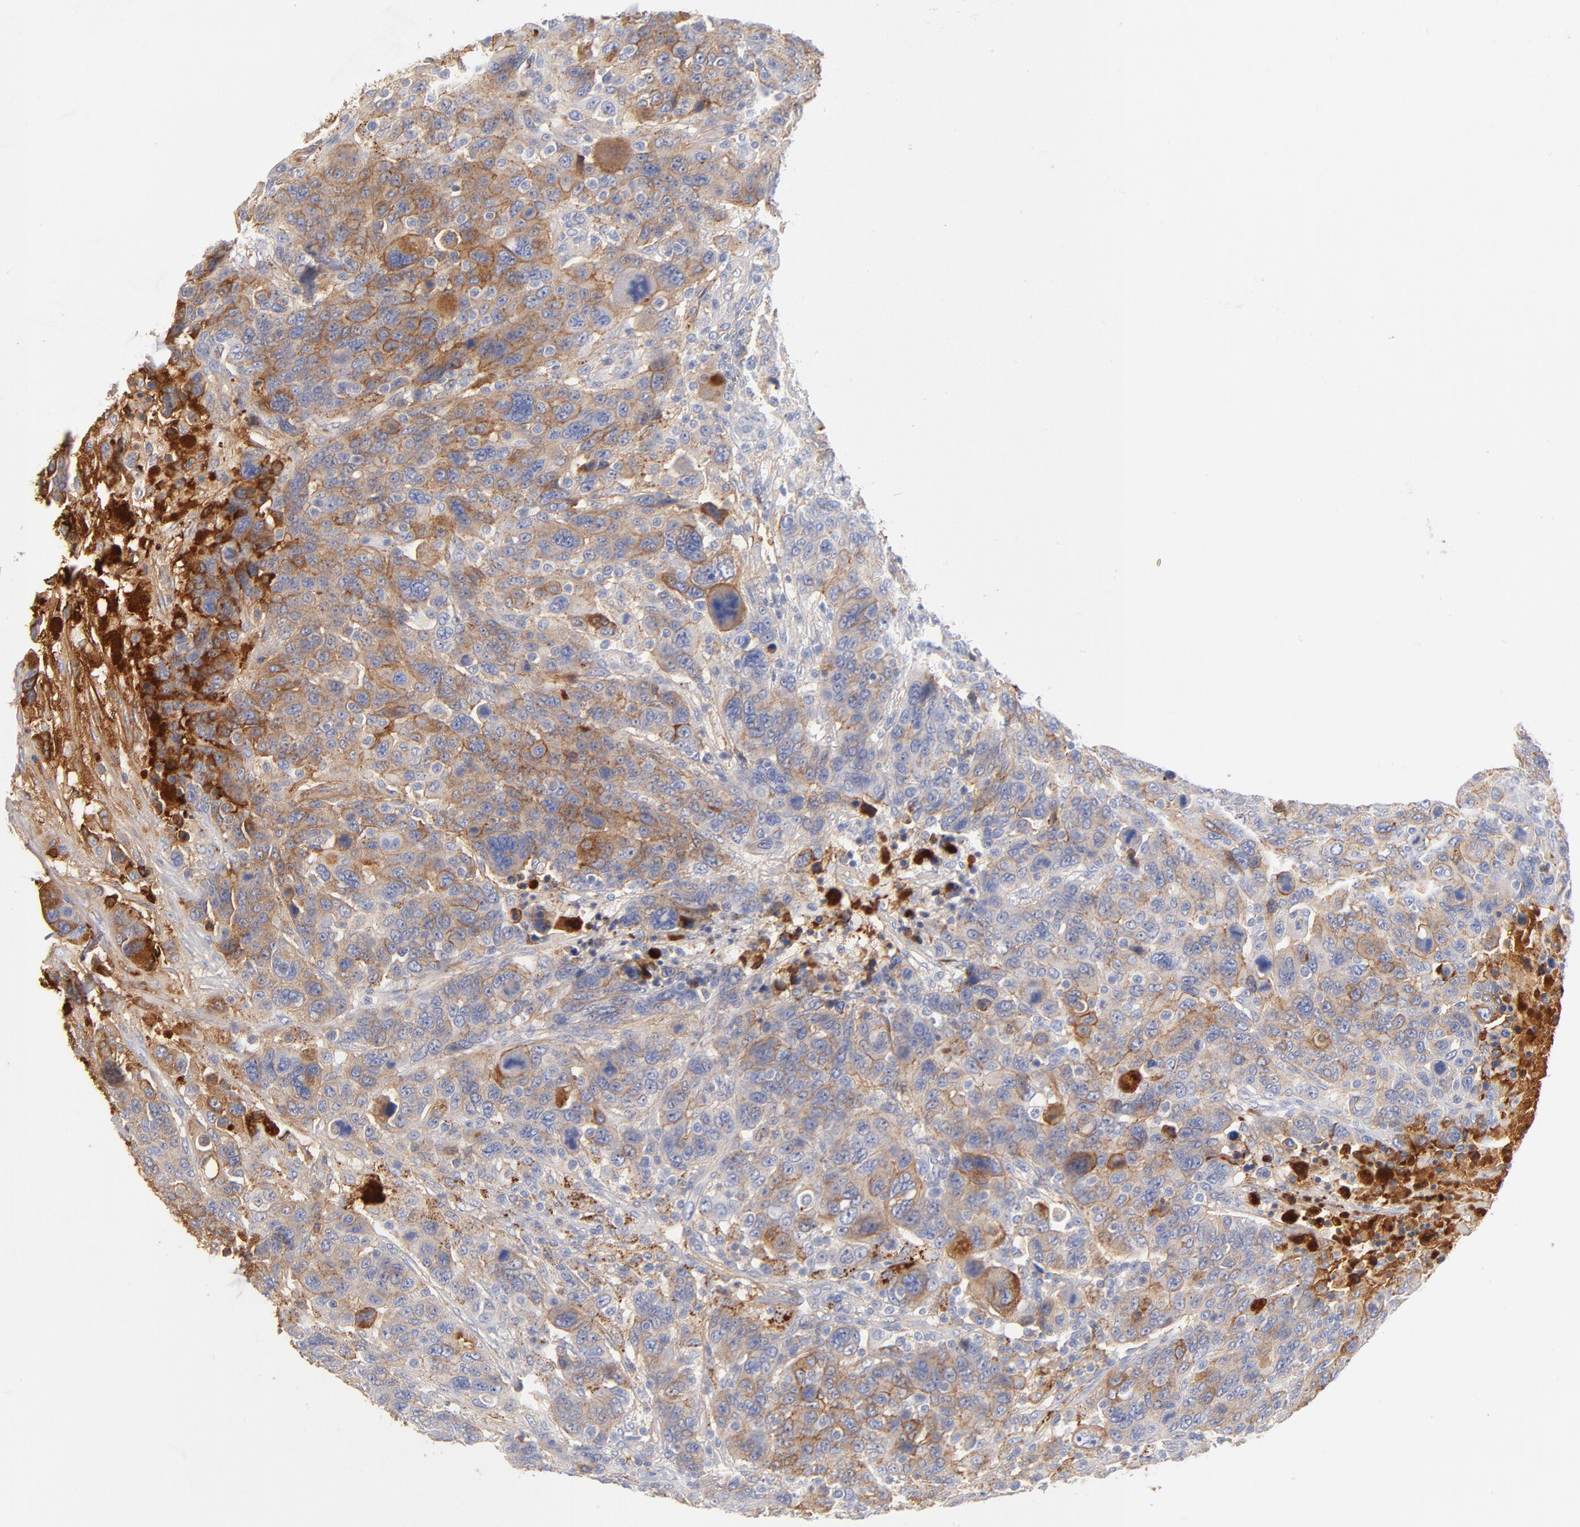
{"staining": {"intensity": "weak", "quantity": "25%-75%", "location": "cytoplasmic/membranous"}, "tissue": "breast cancer", "cell_type": "Tumor cells", "image_type": "cancer", "snomed": [{"axis": "morphology", "description": "Duct carcinoma"}, {"axis": "topography", "description": "Breast"}], "caption": "Tumor cells display low levels of weak cytoplasmic/membranous staining in about 25%-75% of cells in human invasive ductal carcinoma (breast).", "gene": "C3", "patient": {"sex": "female", "age": 37}}